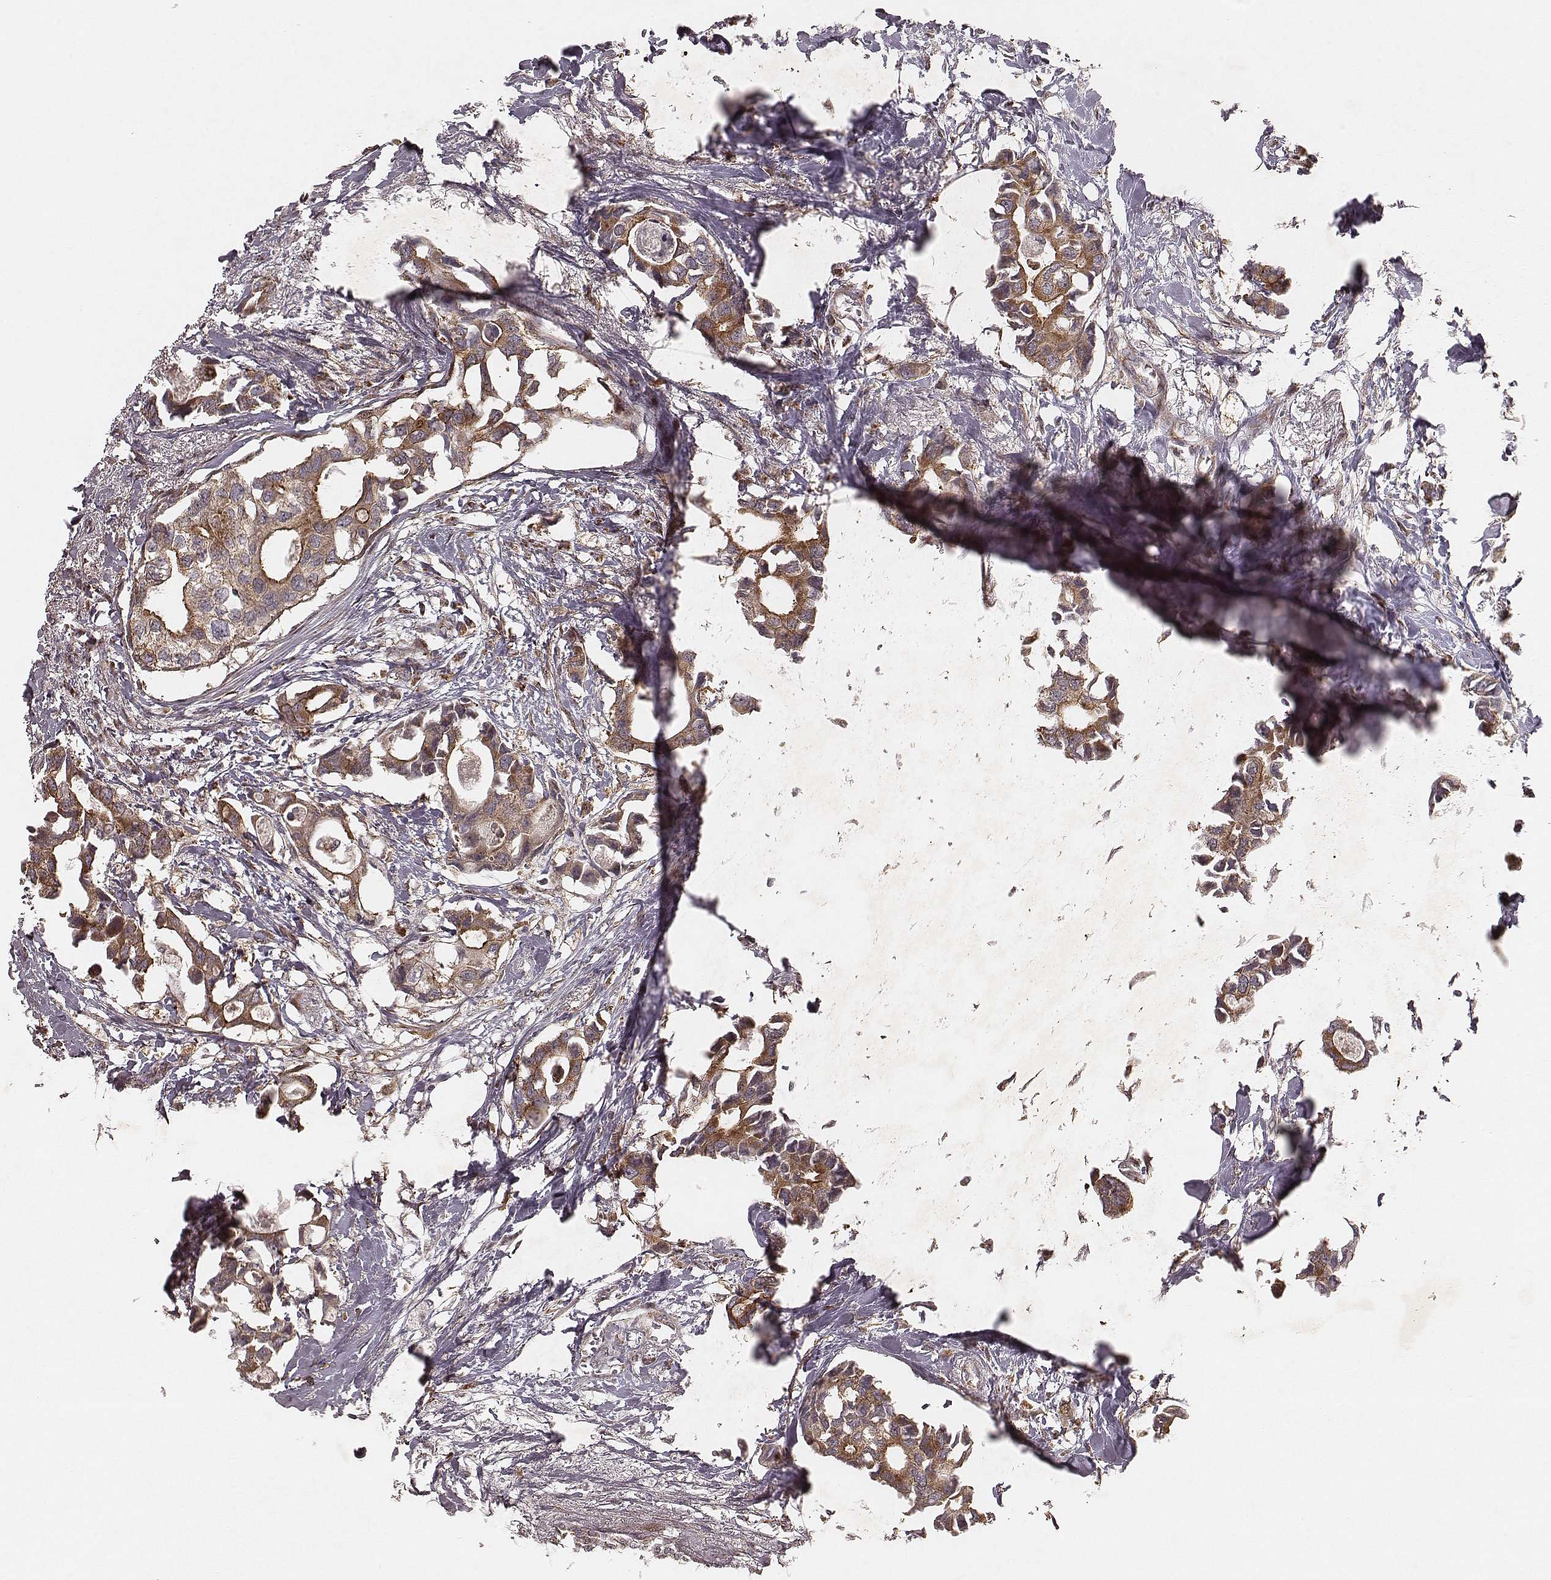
{"staining": {"intensity": "moderate", "quantity": ">75%", "location": "cytoplasmic/membranous"}, "tissue": "breast cancer", "cell_type": "Tumor cells", "image_type": "cancer", "snomed": [{"axis": "morphology", "description": "Duct carcinoma"}, {"axis": "topography", "description": "Breast"}], "caption": "An IHC photomicrograph of neoplastic tissue is shown. Protein staining in brown highlights moderate cytoplasmic/membranous positivity in breast cancer (infiltrating ductal carcinoma) within tumor cells. The staining was performed using DAB (3,3'-diaminobenzidine), with brown indicating positive protein expression. Nuclei are stained blue with hematoxylin.", "gene": "NDUFA7", "patient": {"sex": "female", "age": 83}}